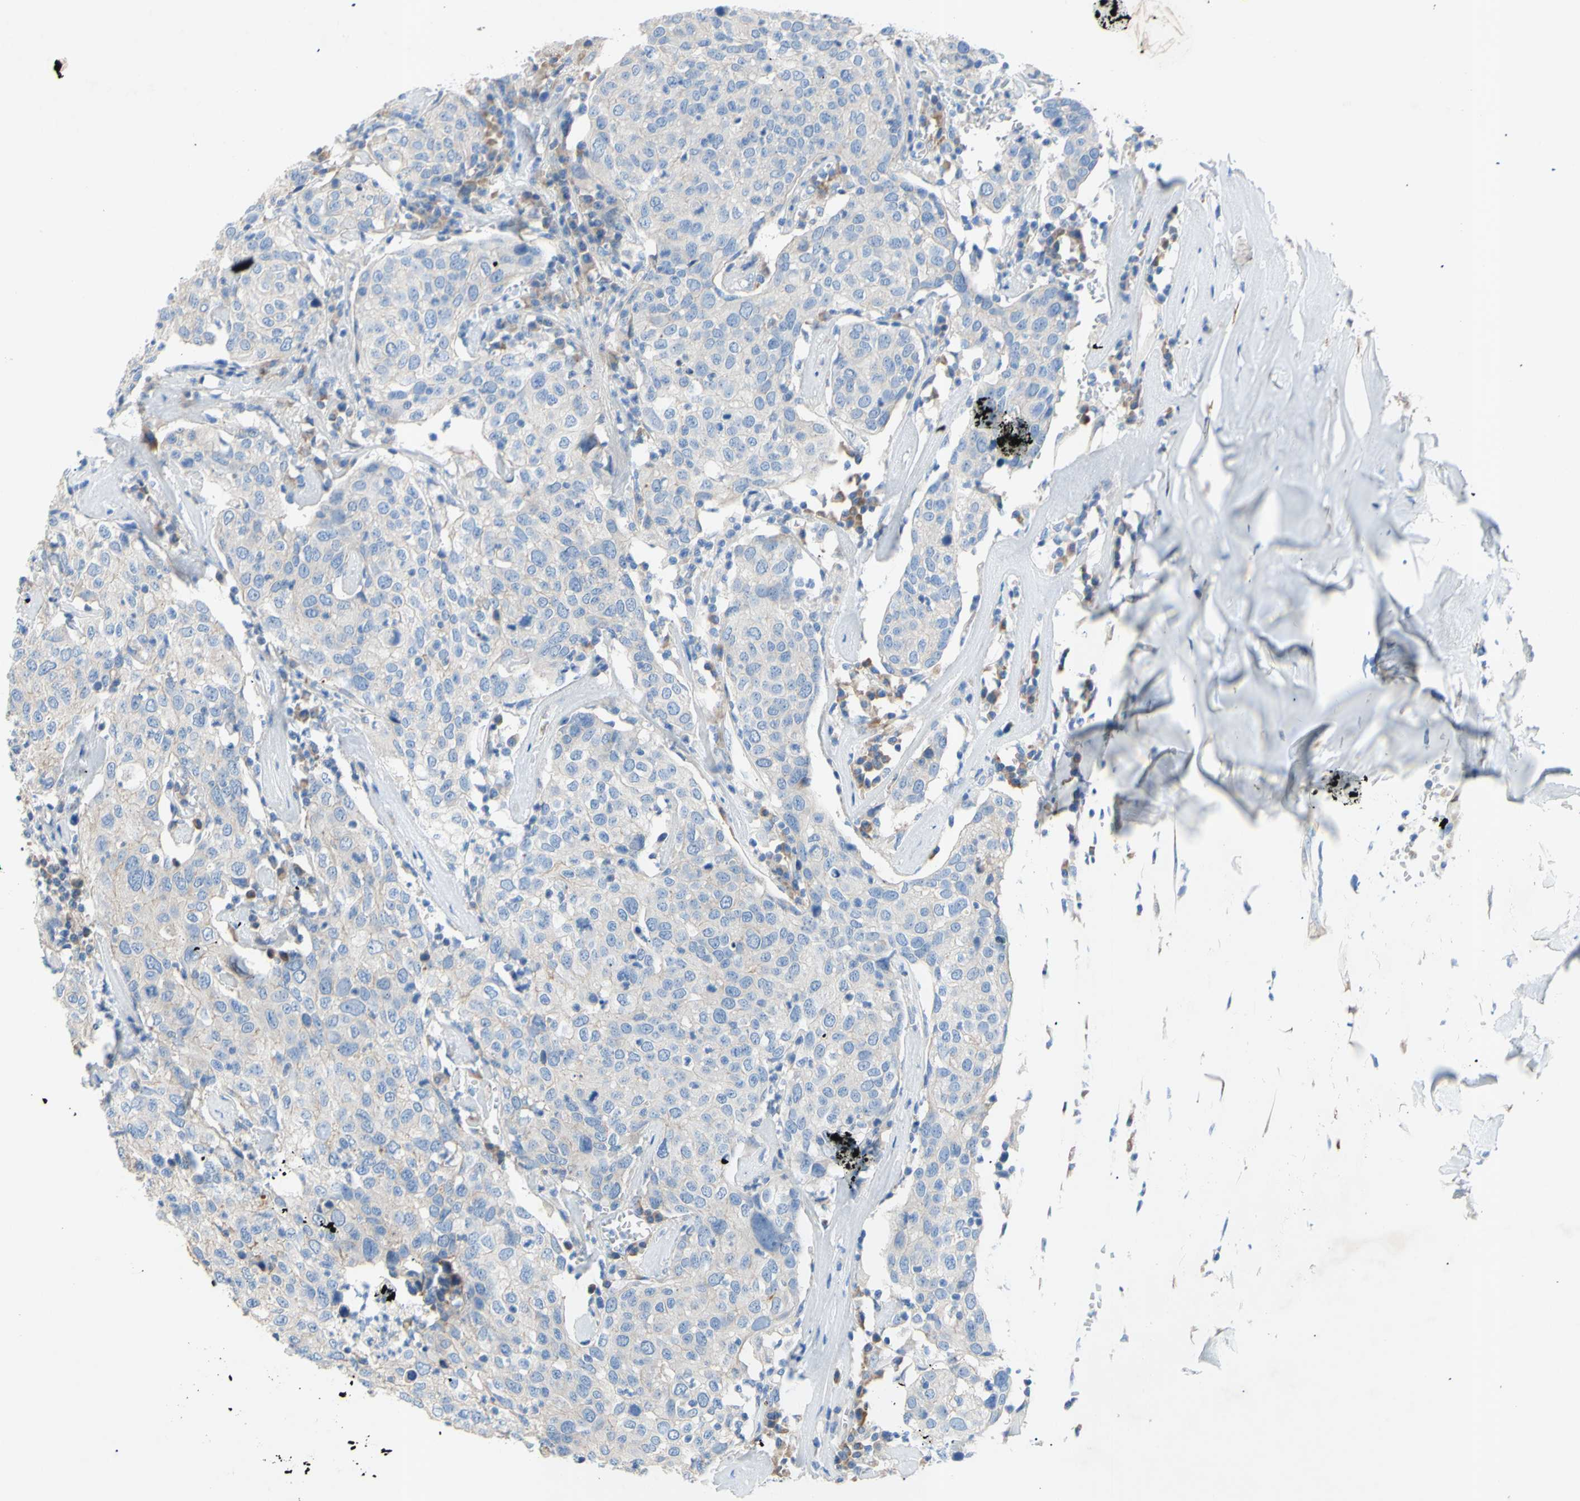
{"staining": {"intensity": "negative", "quantity": "none", "location": "none"}, "tissue": "head and neck cancer", "cell_type": "Tumor cells", "image_type": "cancer", "snomed": [{"axis": "morphology", "description": "Adenocarcinoma, NOS"}, {"axis": "topography", "description": "Salivary gland"}, {"axis": "topography", "description": "Head-Neck"}], "caption": "Human head and neck cancer stained for a protein using immunohistochemistry (IHC) demonstrates no expression in tumor cells.", "gene": "TMIGD2", "patient": {"sex": "female", "age": 65}}